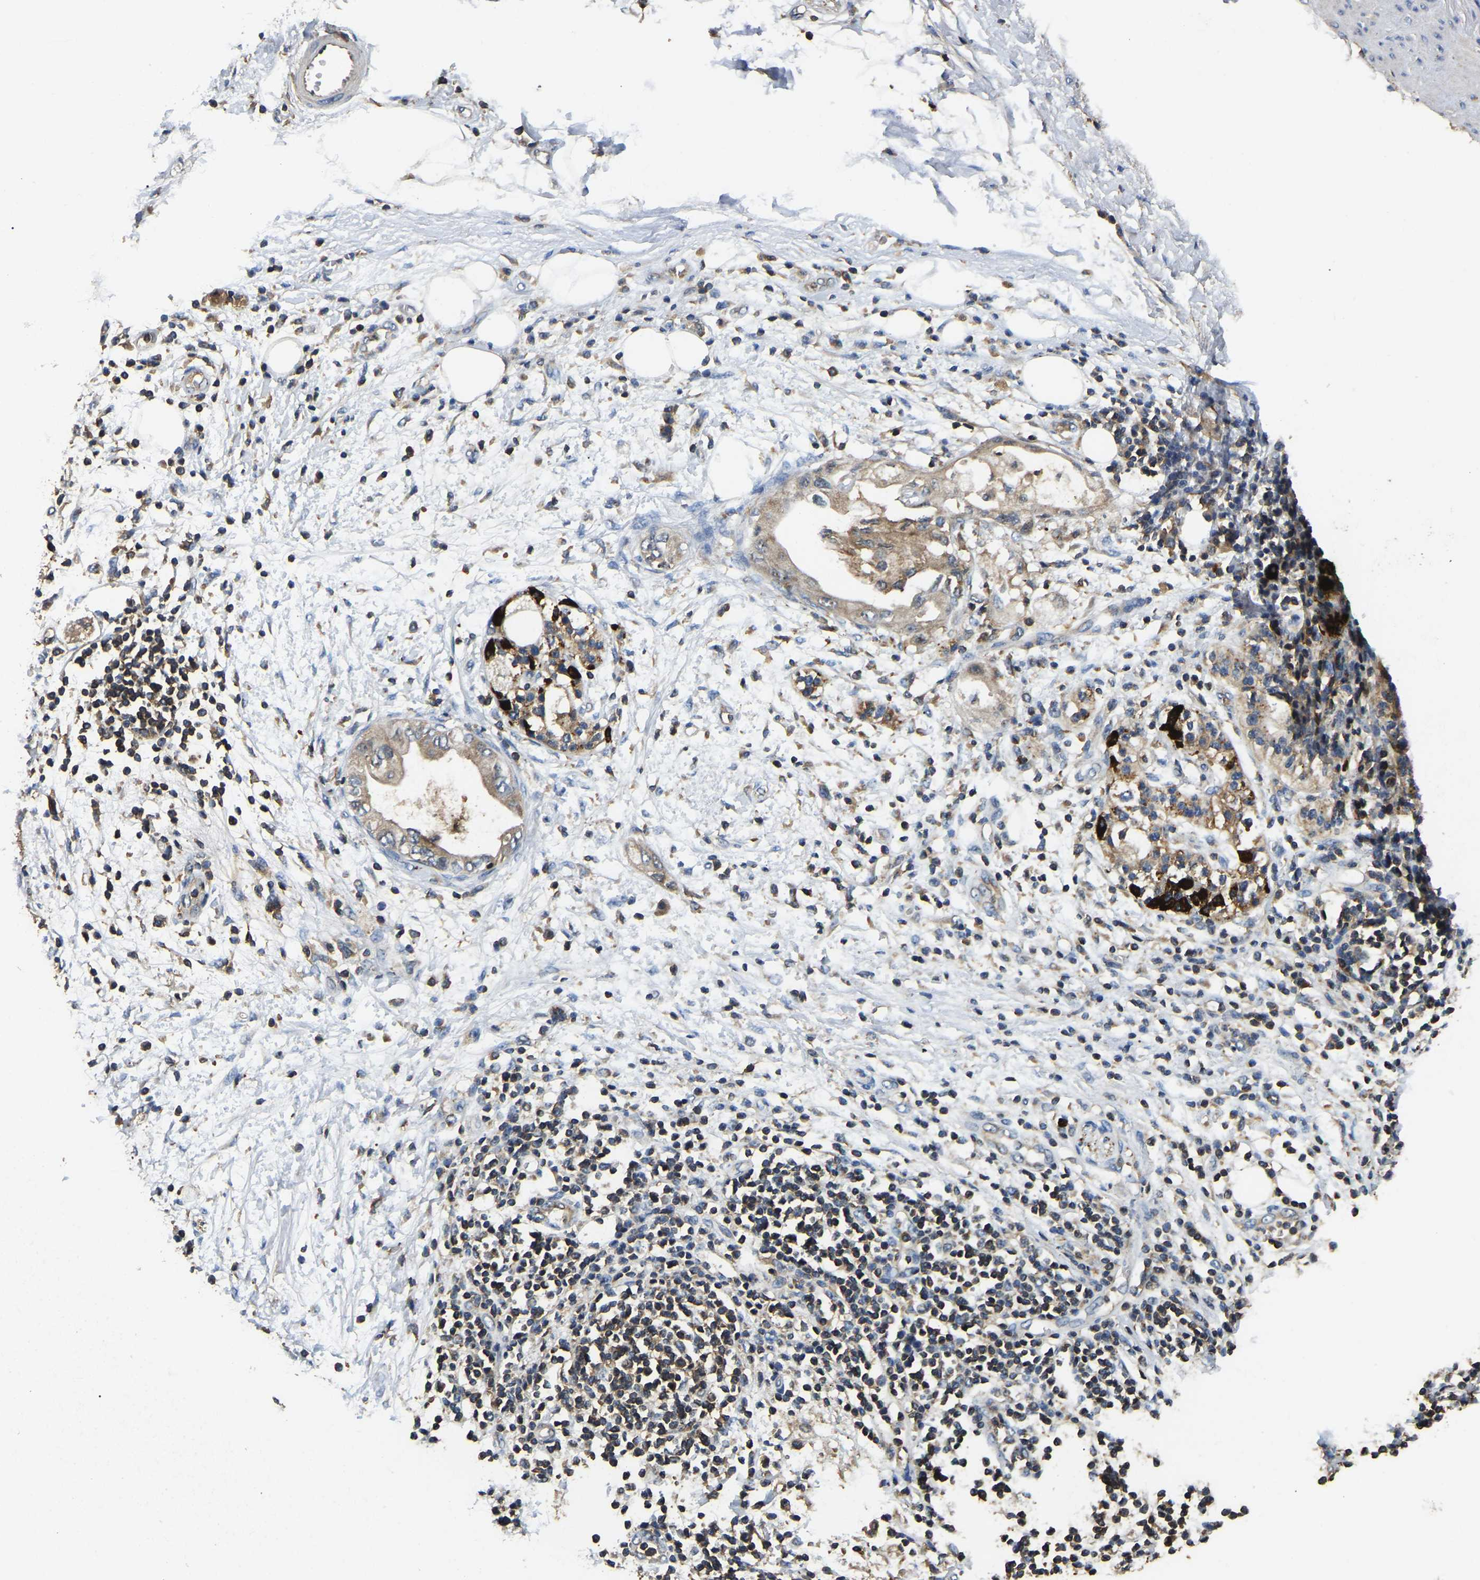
{"staining": {"intensity": "moderate", "quantity": ">75%", "location": "cytoplasmic/membranous"}, "tissue": "adipose tissue", "cell_type": "Adipocytes", "image_type": "normal", "snomed": [{"axis": "morphology", "description": "Normal tissue, NOS"}, {"axis": "morphology", "description": "Adenocarcinoma, NOS"}, {"axis": "topography", "description": "Duodenum"}, {"axis": "topography", "description": "Peripheral nerve tissue"}], "caption": "Immunohistochemical staining of benign human adipose tissue reveals >75% levels of moderate cytoplasmic/membranous protein staining in about >75% of adipocytes.", "gene": "SMPD2", "patient": {"sex": "female", "age": 60}}